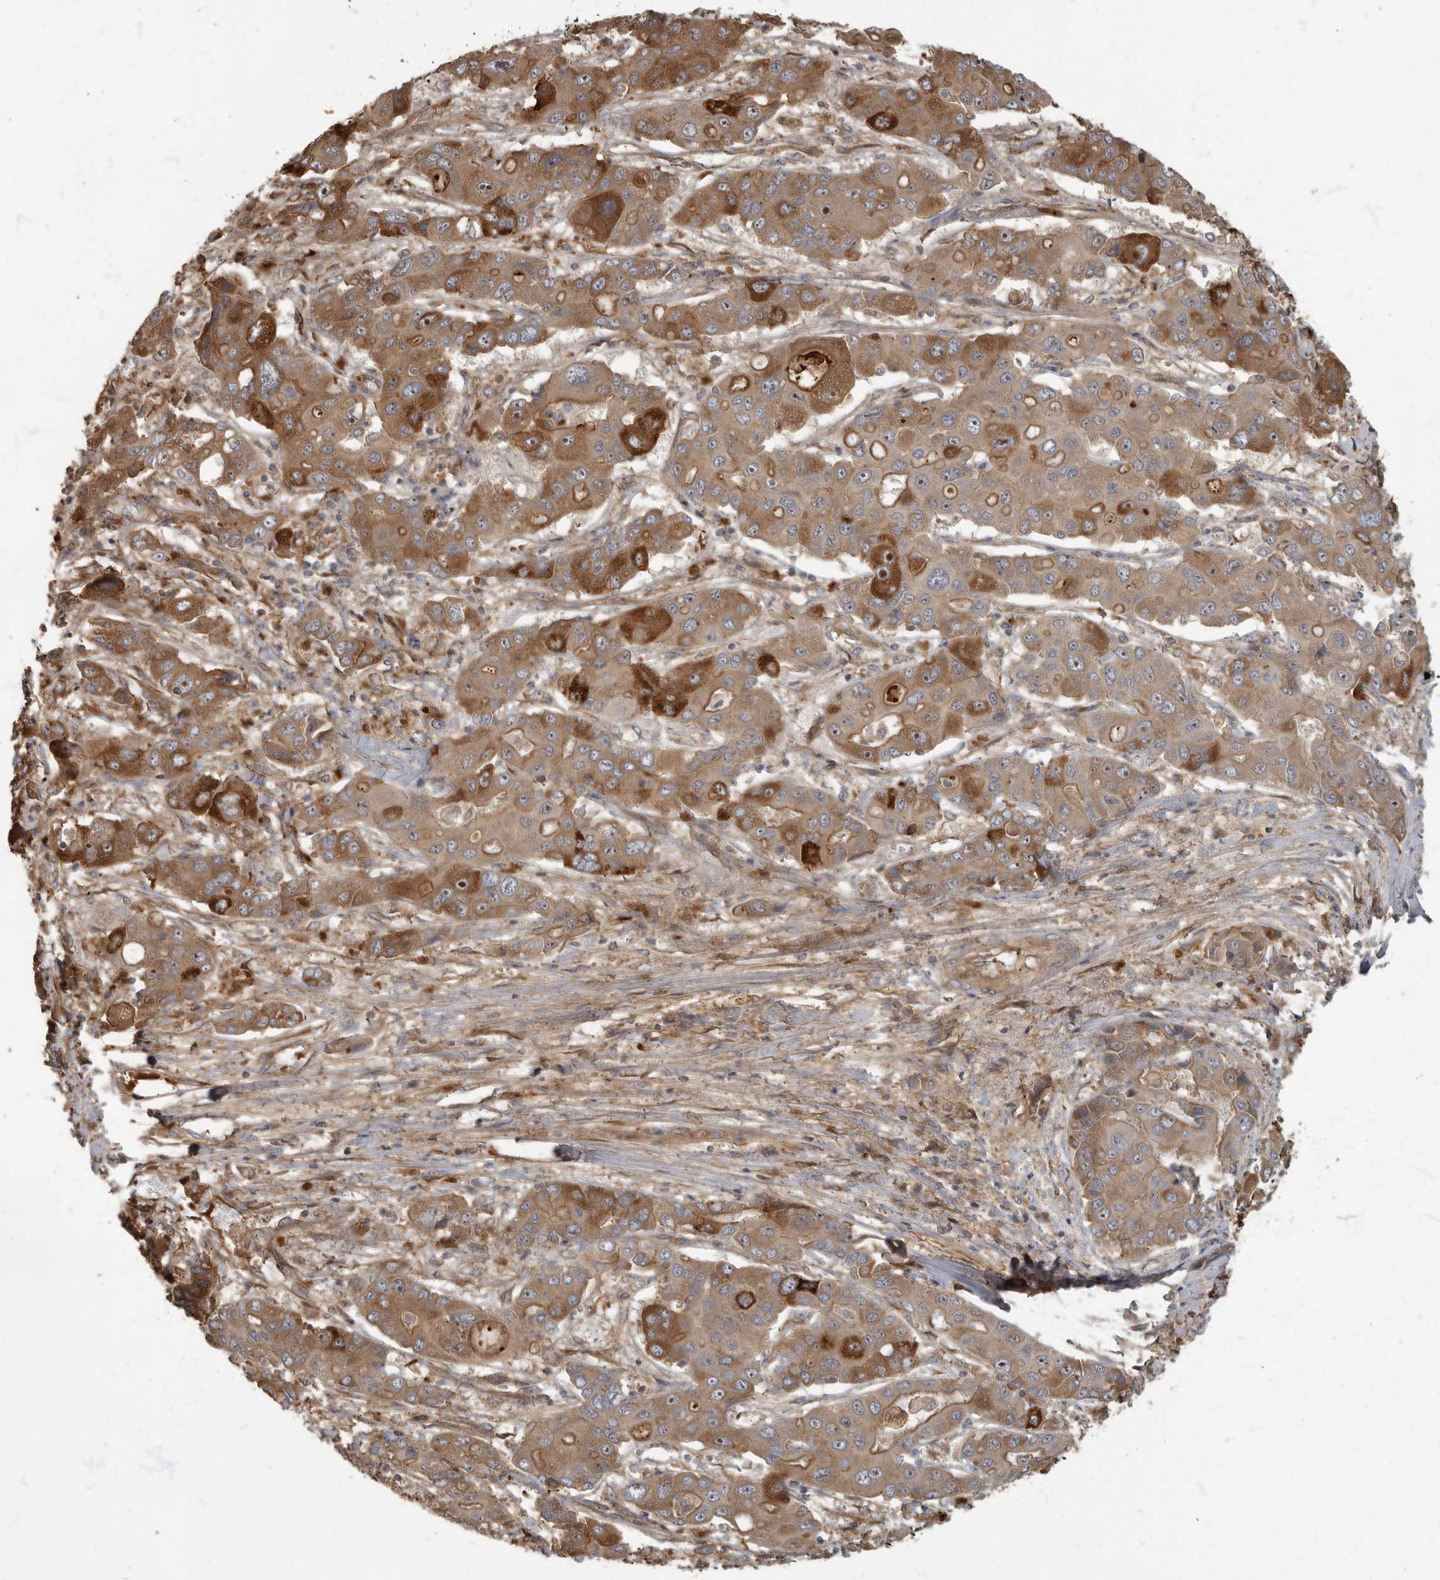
{"staining": {"intensity": "strong", "quantity": "25%-75%", "location": "cytoplasmic/membranous"}, "tissue": "liver cancer", "cell_type": "Tumor cells", "image_type": "cancer", "snomed": [{"axis": "morphology", "description": "Cholangiocarcinoma"}, {"axis": "topography", "description": "Liver"}], "caption": "Immunohistochemistry of liver cholangiocarcinoma exhibits high levels of strong cytoplasmic/membranous positivity in approximately 25%-75% of tumor cells. Ihc stains the protein in brown and the nuclei are stained blue.", "gene": "DAAM1", "patient": {"sex": "male", "age": 67}}